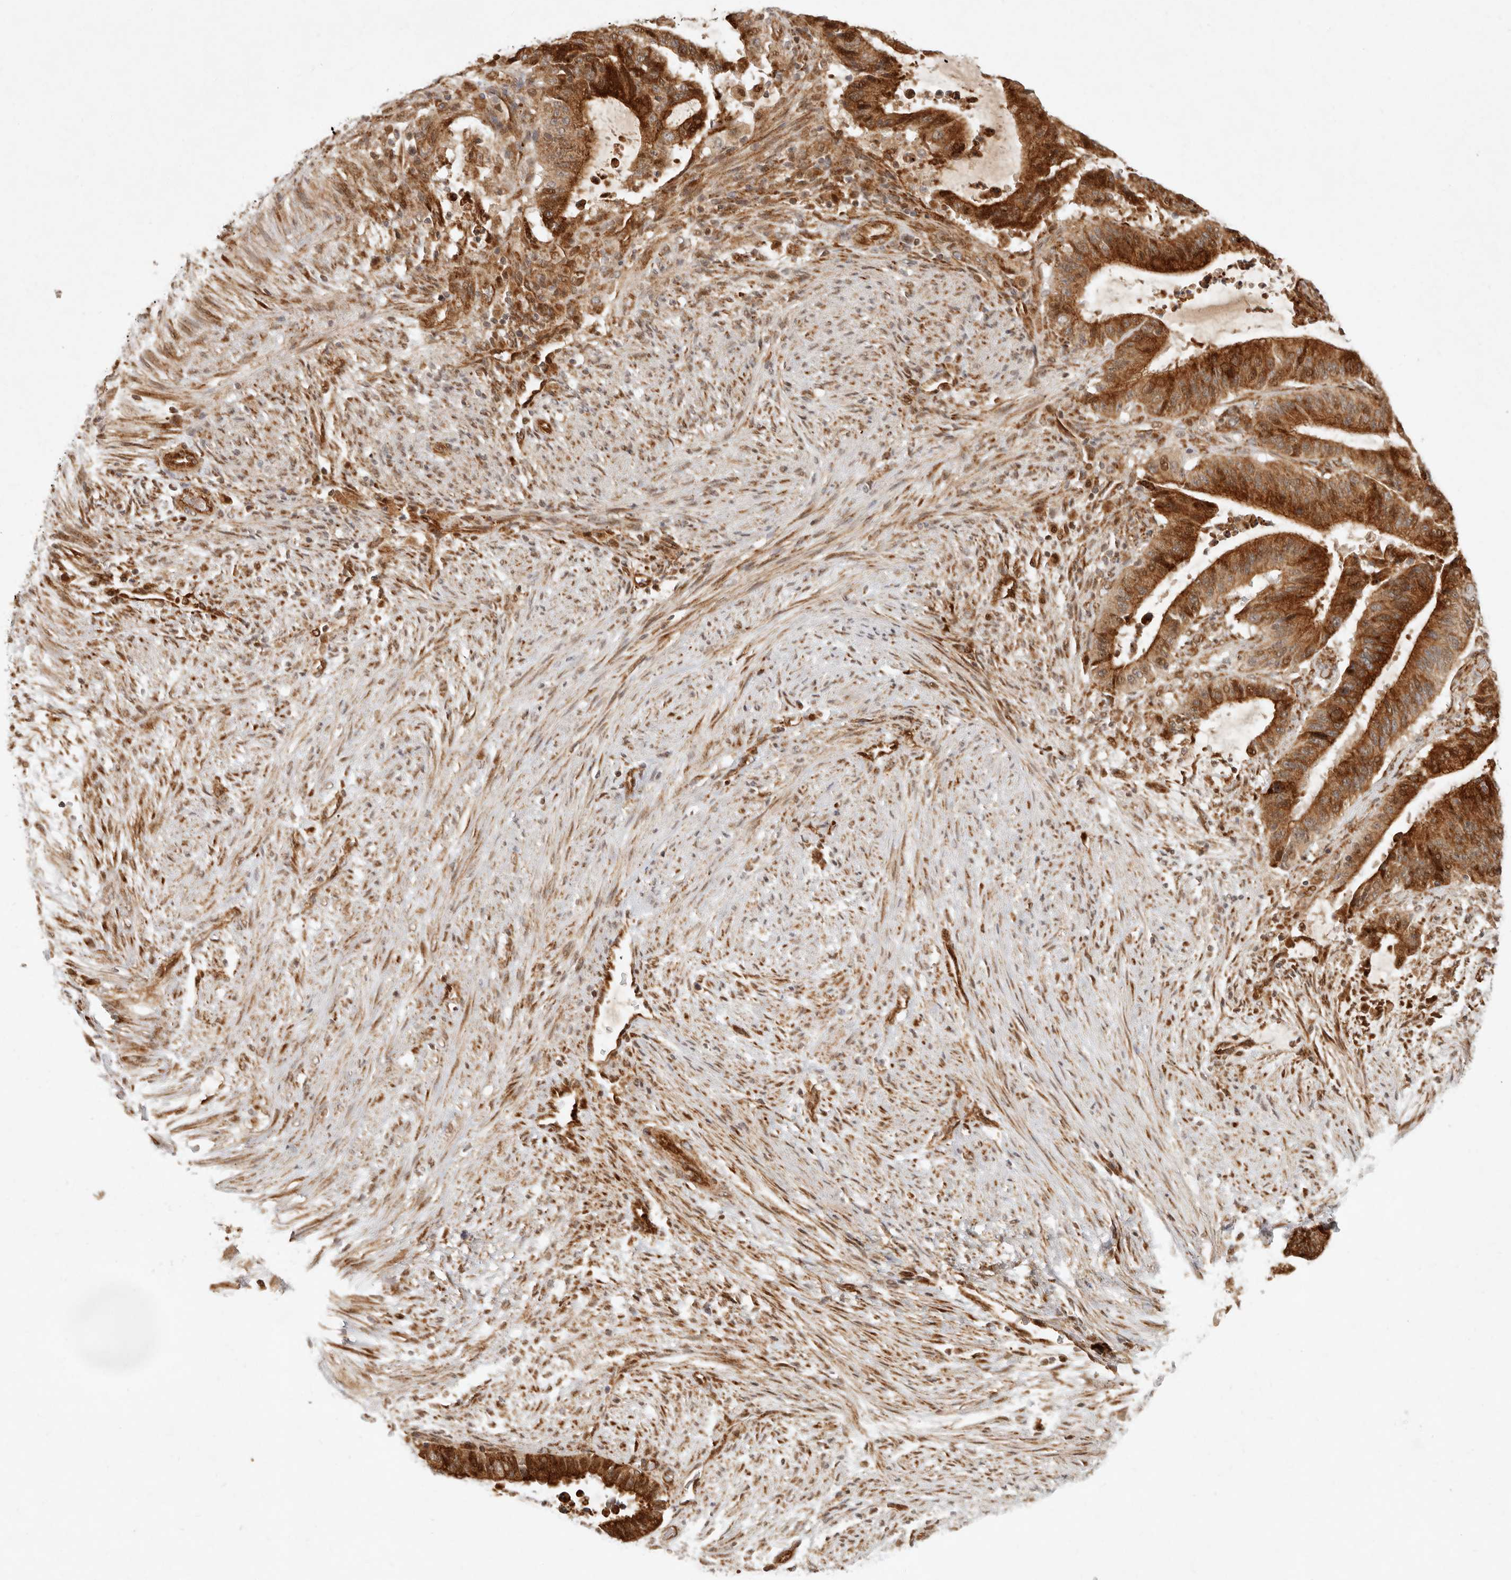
{"staining": {"intensity": "strong", "quantity": ">75%", "location": "cytoplasmic/membranous"}, "tissue": "liver cancer", "cell_type": "Tumor cells", "image_type": "cancer", "snomed": [{"axis": "morphology", "description": "Normal tissue, NOS"}, {"axis": "morphology", "description": "Cholangiocarcinoma"}, {"axis": "topography", "description": "Liver"}, {"axis": "topography", "description": "Peripheral nerve tissue"}], "caption": "An IHC photomicrograph of neoplastic tissue is shown. Protein staining in brown highlights strong cytoplasmic/membranous positivity in liver cholangiocarcinoma within tumor cells. The staining is performed using DAB (3,3'-diaminobenzidine) brown chromogen to label protein expression. The nuclei are counter-stained blue using hematoxylin.", "gene": "KLHL38", "patient": {"sex": "female", "age": 73}}